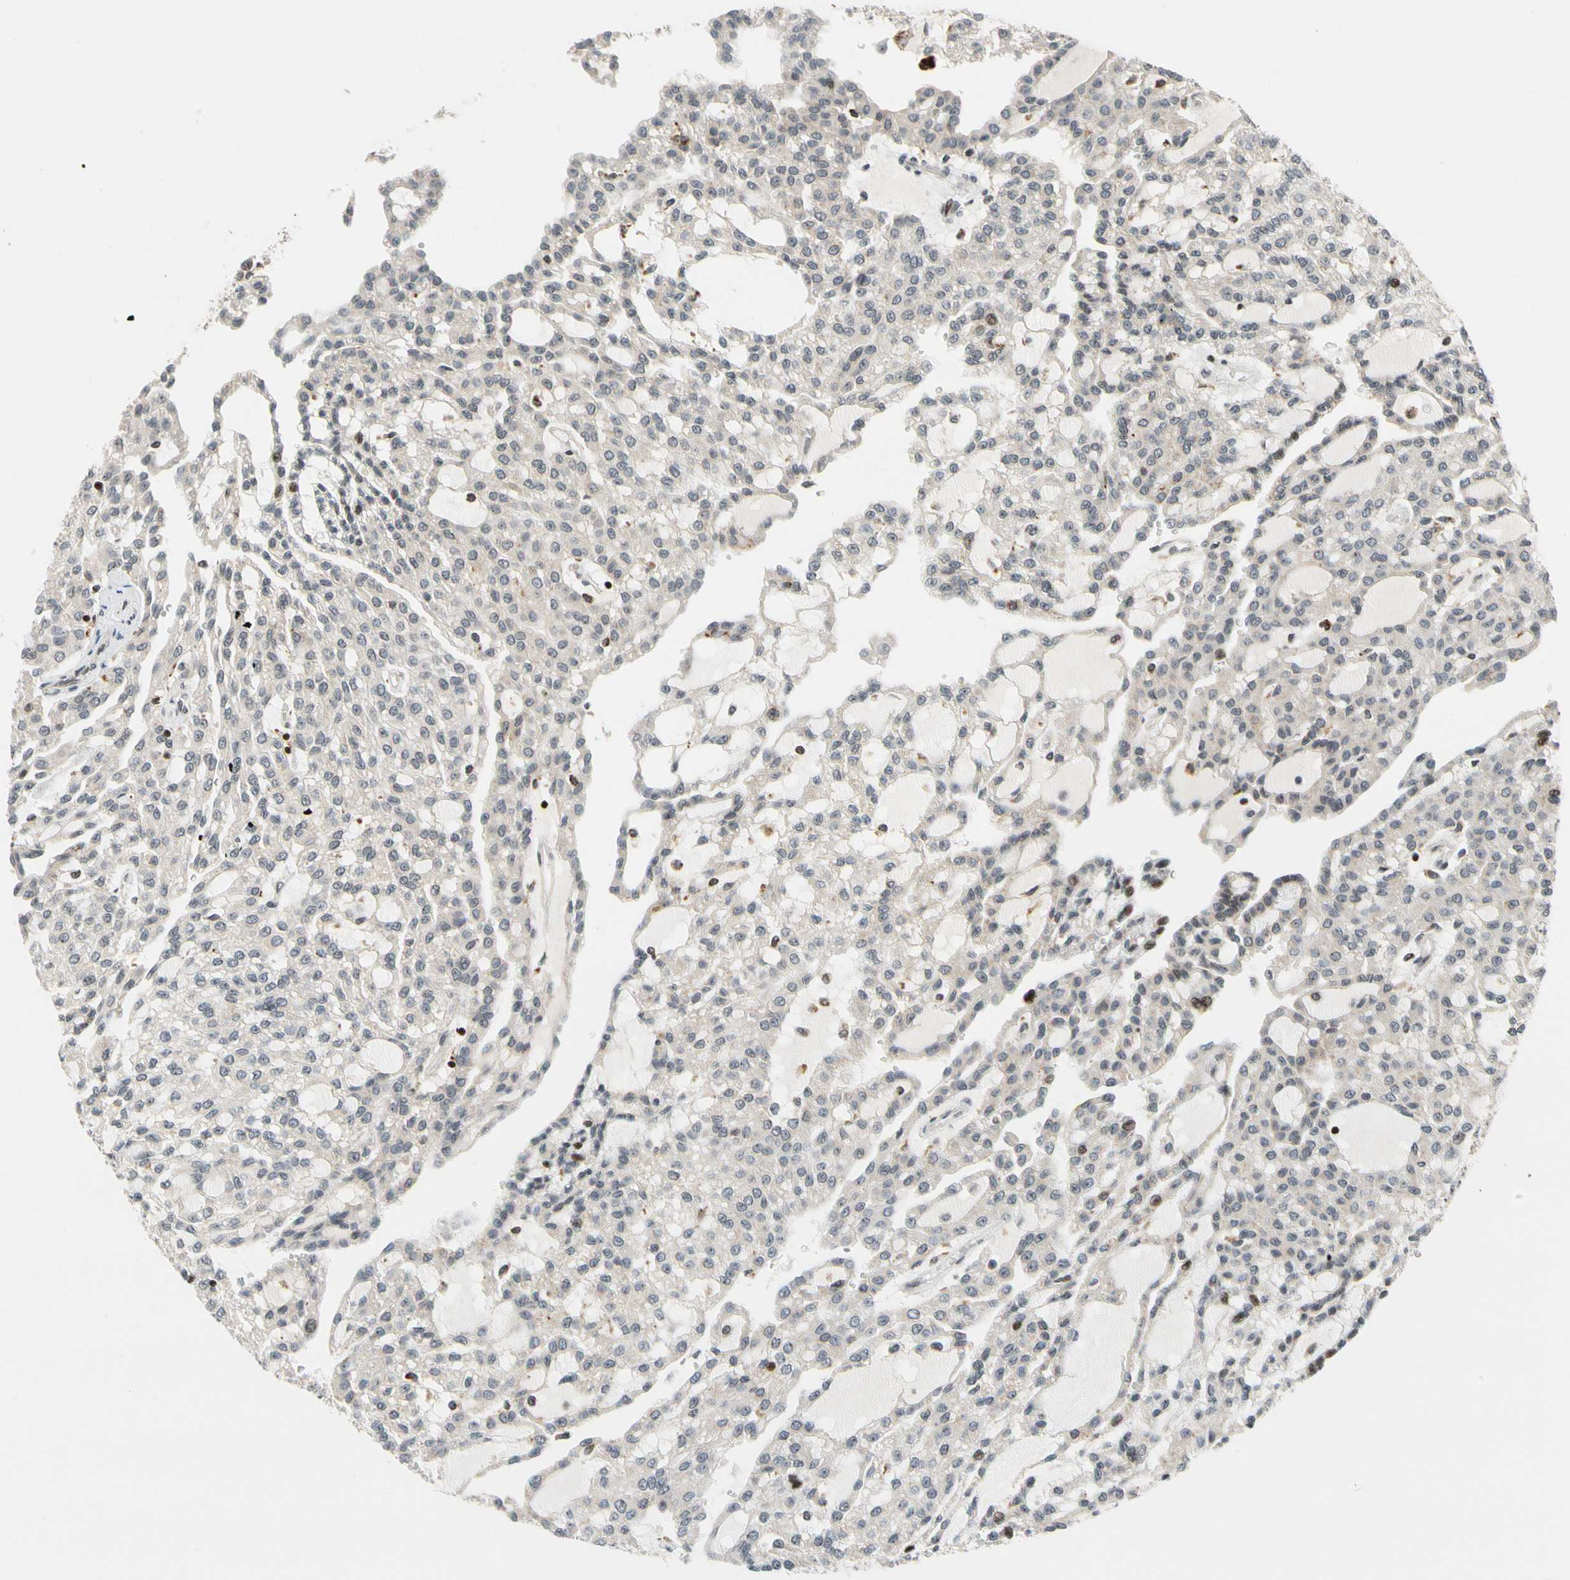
{"staining": {"intensity": "negative", "quantity": "none", "location": "none"}, "tissue": "renal cancer", "cell_type": "Tumor cells", "image_type": "cancer", "snomed": [{"axis": "morphology", "description": "Adenocarcinoma, NOS"}, {"axis": "topography", "description": "Kidney"}], "caption": "Renal cancer (adenocarcinoma) was stained to show a protein in brown. There is no significant staining in tumor cells.", "gene": "CDK7", "patient": {"sex": "male", "age": 63}}